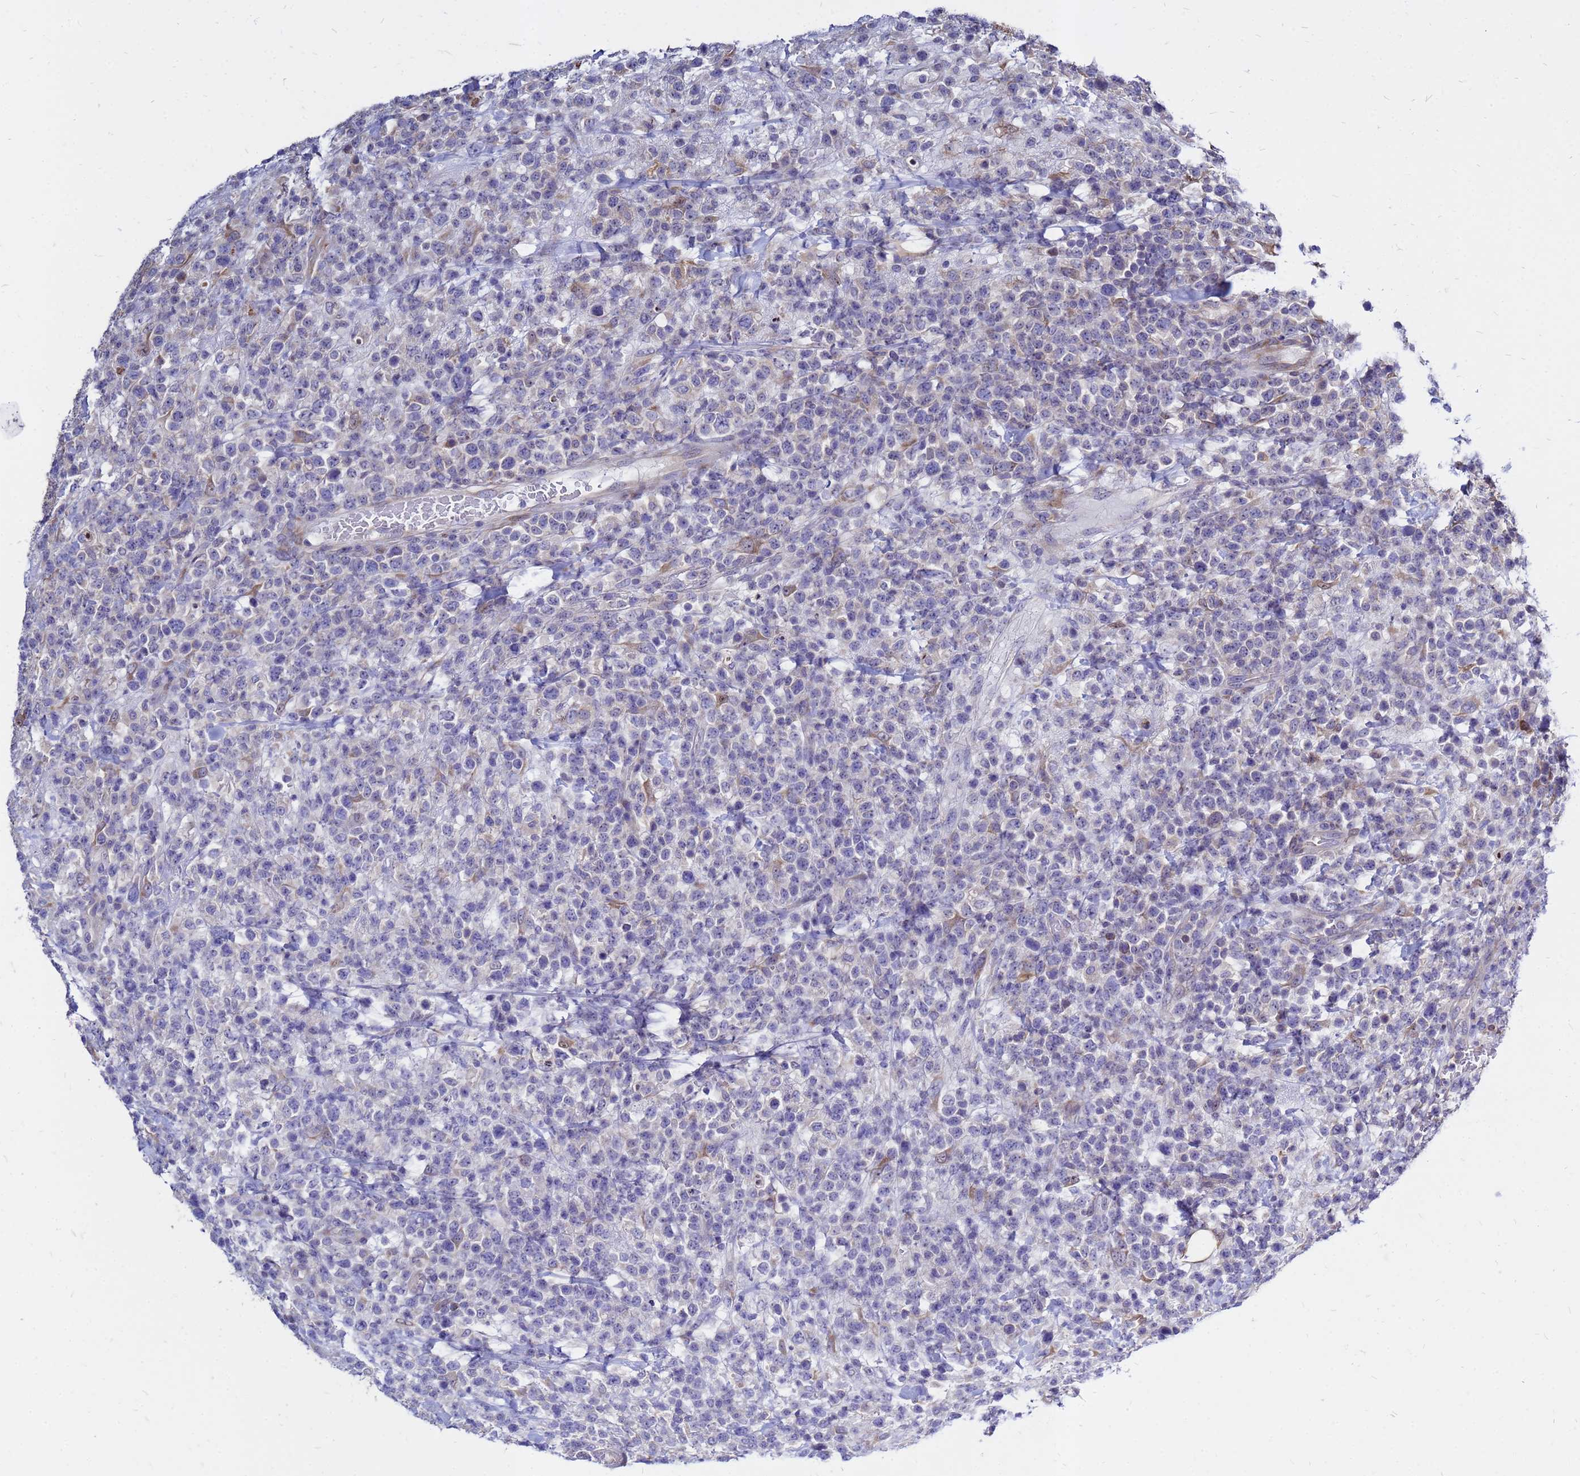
{"staining": {"intensity": "negative", "quantity": "none", "location": "none"}, "tissue": "lymphoma", "cell_type": "Tumor cells", "image_type": "cancer", "snomed": [{"axis": "morphology", "description": "Malignant lymphoma, non-Hodgkin's type, High grade"}, {"axis": "topography", "description": "Colon"}], "caption": "Immunohistochemistry micrograph of neoplastic tissue: lymphoma stained with DAB shows no significant protein expression in tumor cells.", "gene": "MOB2", "patient": {"sex": "female", "age": 53}}